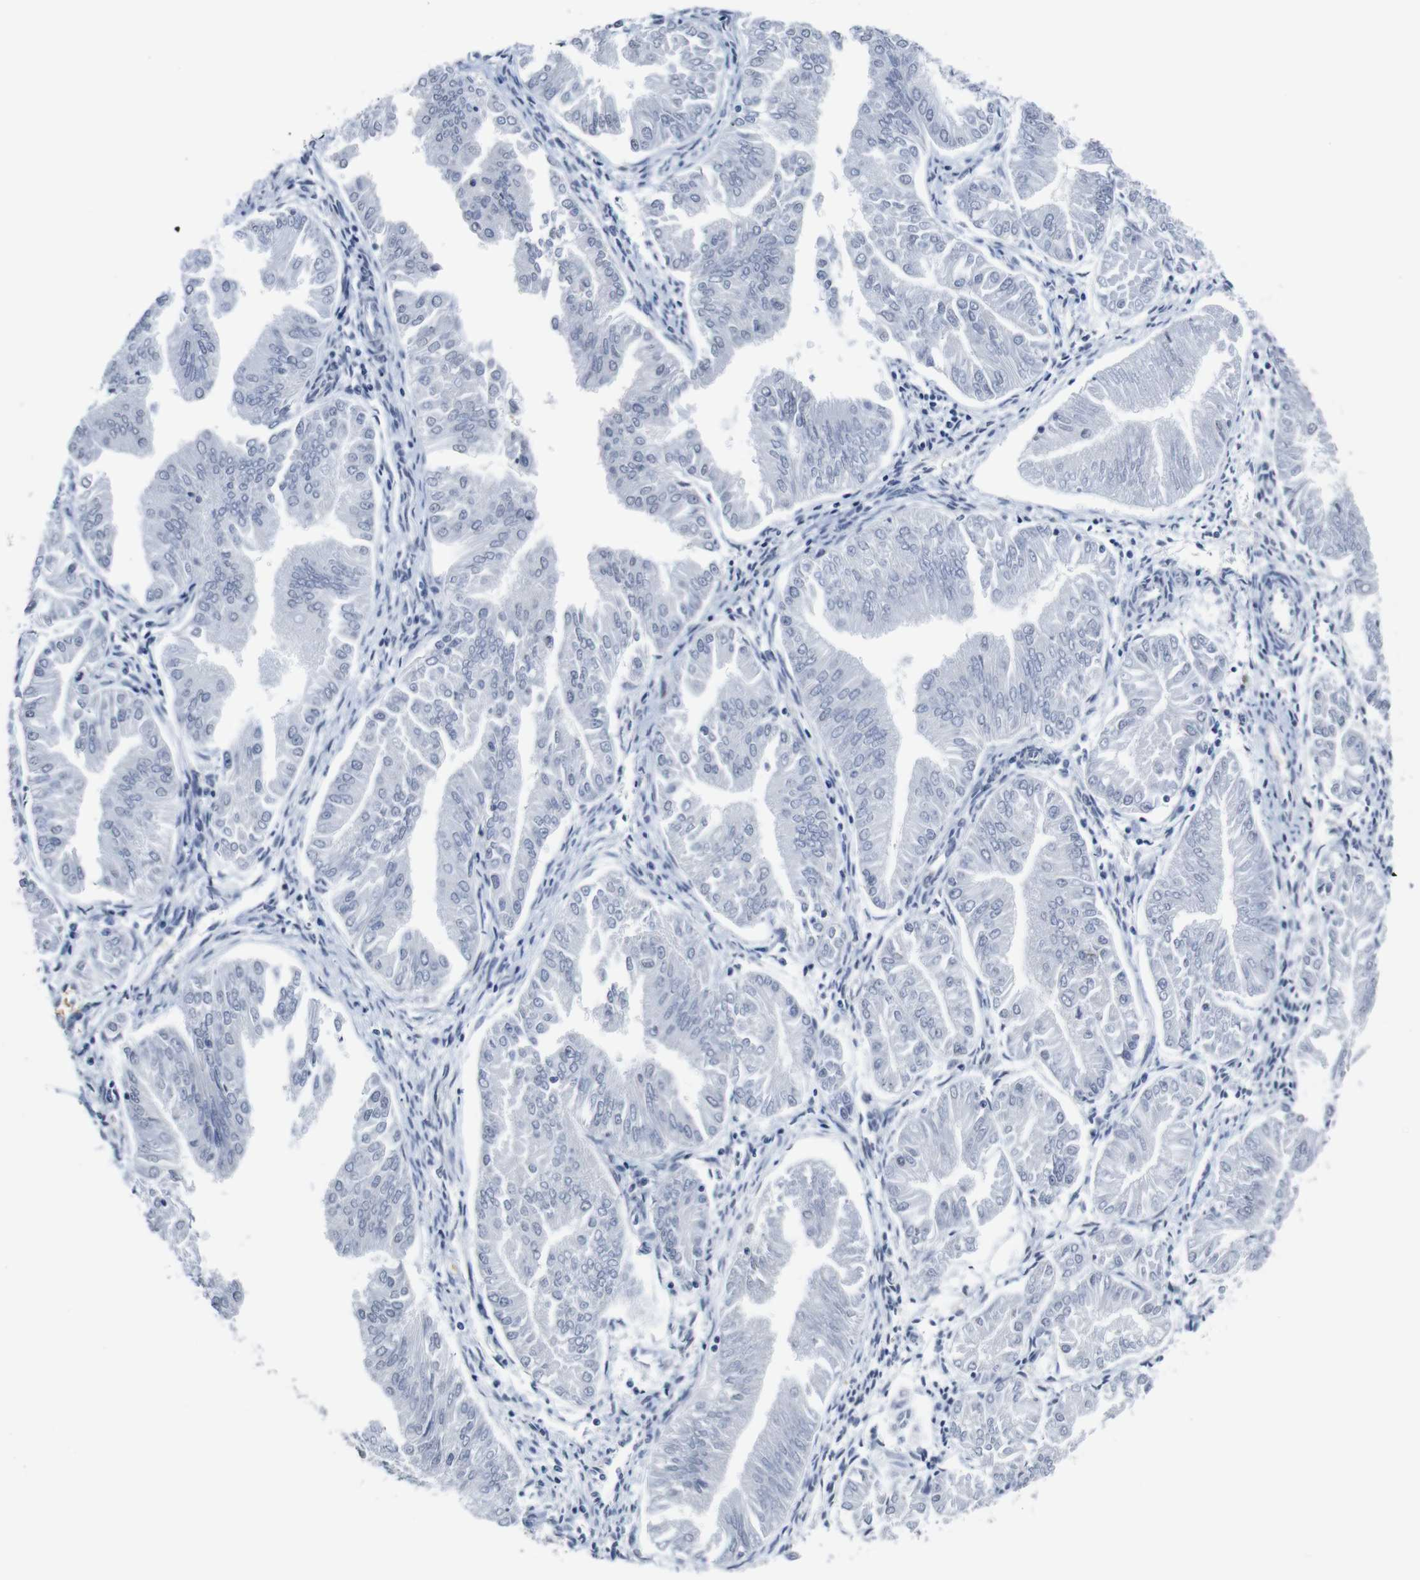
{"staining": {"intensity": "negative", "quantity": "none", "location": "none"}, "tissue": "endometrial cancer", "cell_type": "Tumor cells", "image_type": "cancer", "snomed": [{"axis": "morphology", "description": "Adenocarcinoma, NOS"}, {"axis": "topography", "description": "Endometrium"}], "caption": "This photomicrograph is of adenocarcinoma (endometrial) stained with IHC to label a protein in brown with the nuclei are counter-stained blue. There is no expression in tumor cells. The staining is performed using DAB (3,3'-diaminobenzidine) brown chromogen with nuclei counter-stained in using hematoxylin.", "gene": "SOCS3", "patient": {"sex": "female", "age": 53}}